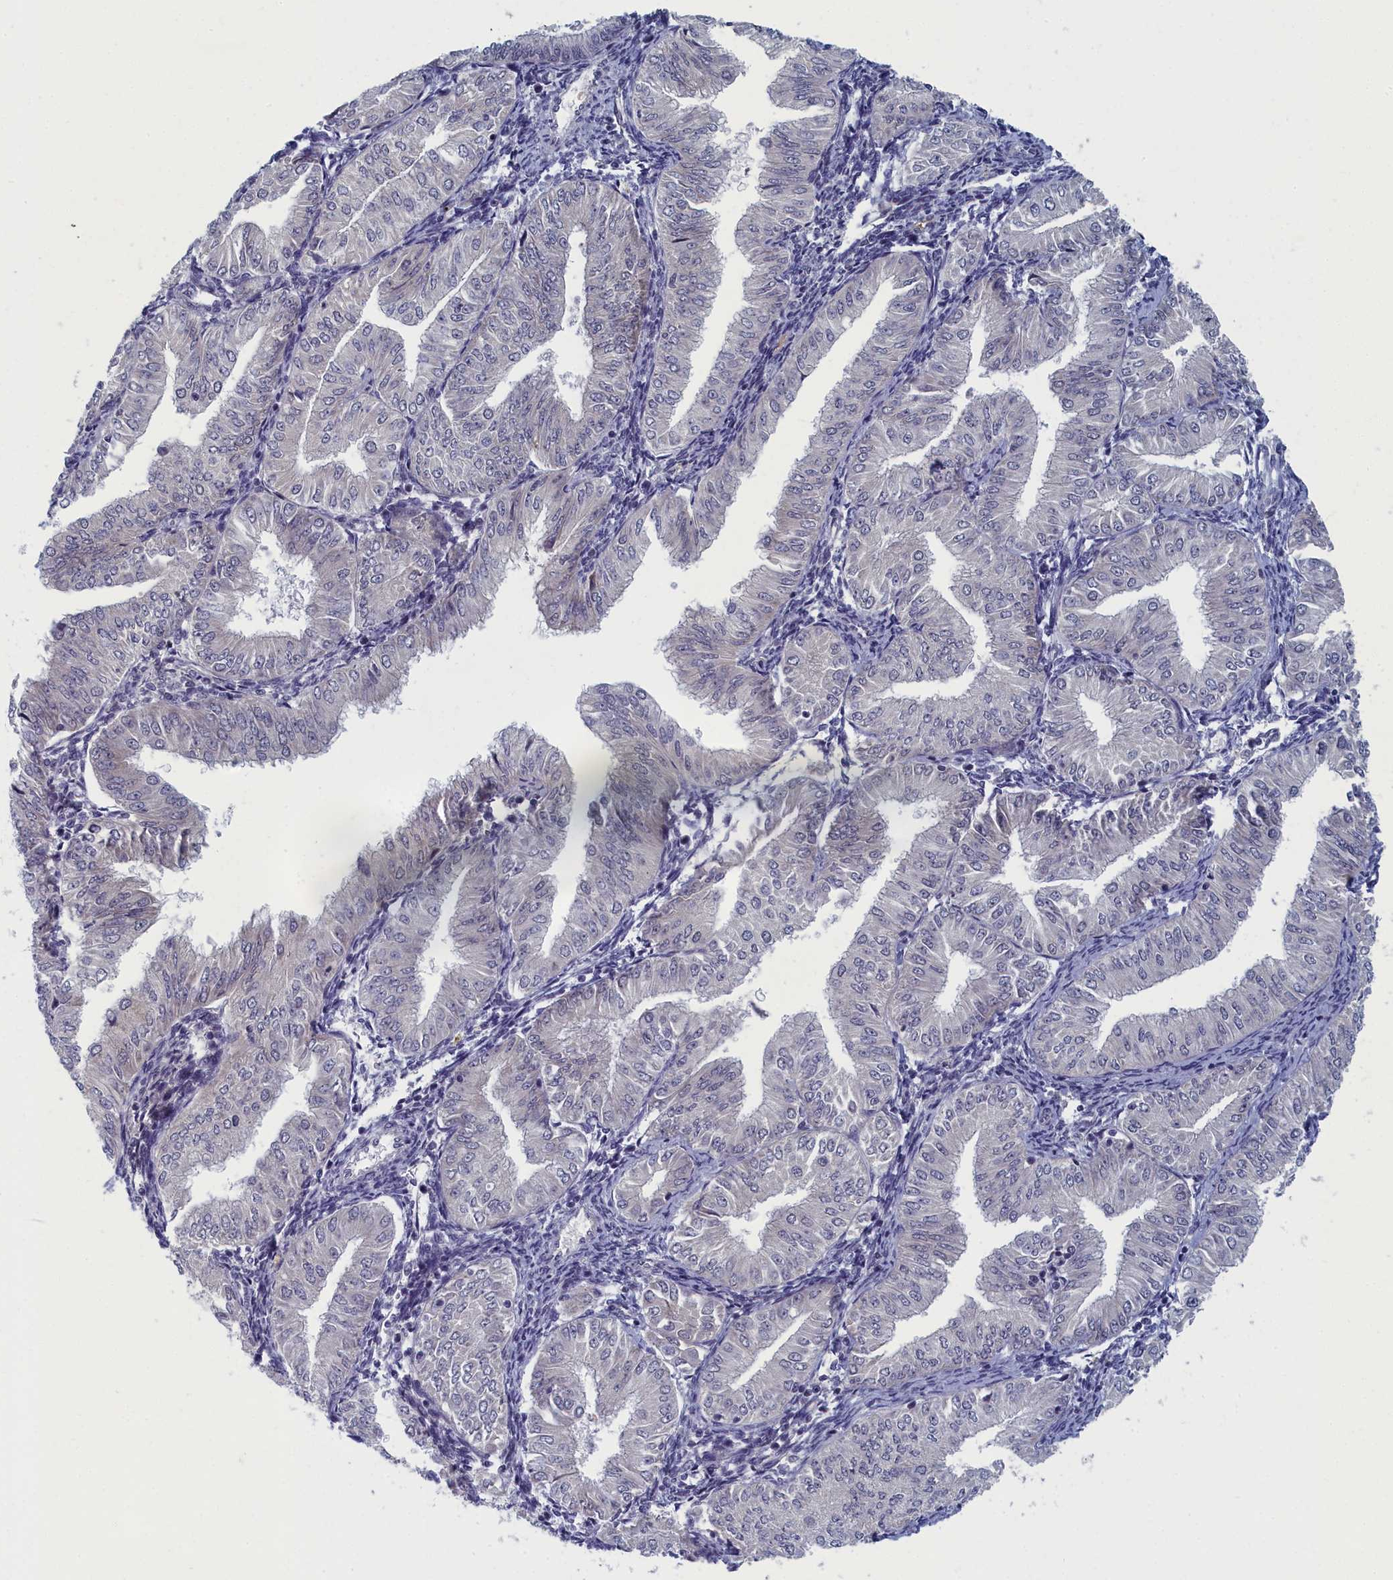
{"staining": {"intensity": "negative", "quantity": "none", "location": "none"}, "tissue": "endometrial cancer", "cell_type": "Tumor cells", "image_type": "cancer", "snomed": [{"axis": "morphology", "description": "Normal tissue, NOS"}, {"axis": "morphology", "description": "Adenocarcinoma, NOS"}, {"axis": "topography", "description": "Endometrium"}], "caption": "Endometrial cancer (adenocarcinoma) was stained to show a protein in brown. There is no significant staining in tumor cells. The staining is performed using DAB brown chromogen with nuclei counter-stained in using hematoxylin.", "gene": "DNAJC17", "patient": {"sex": "female", "age": 53}}